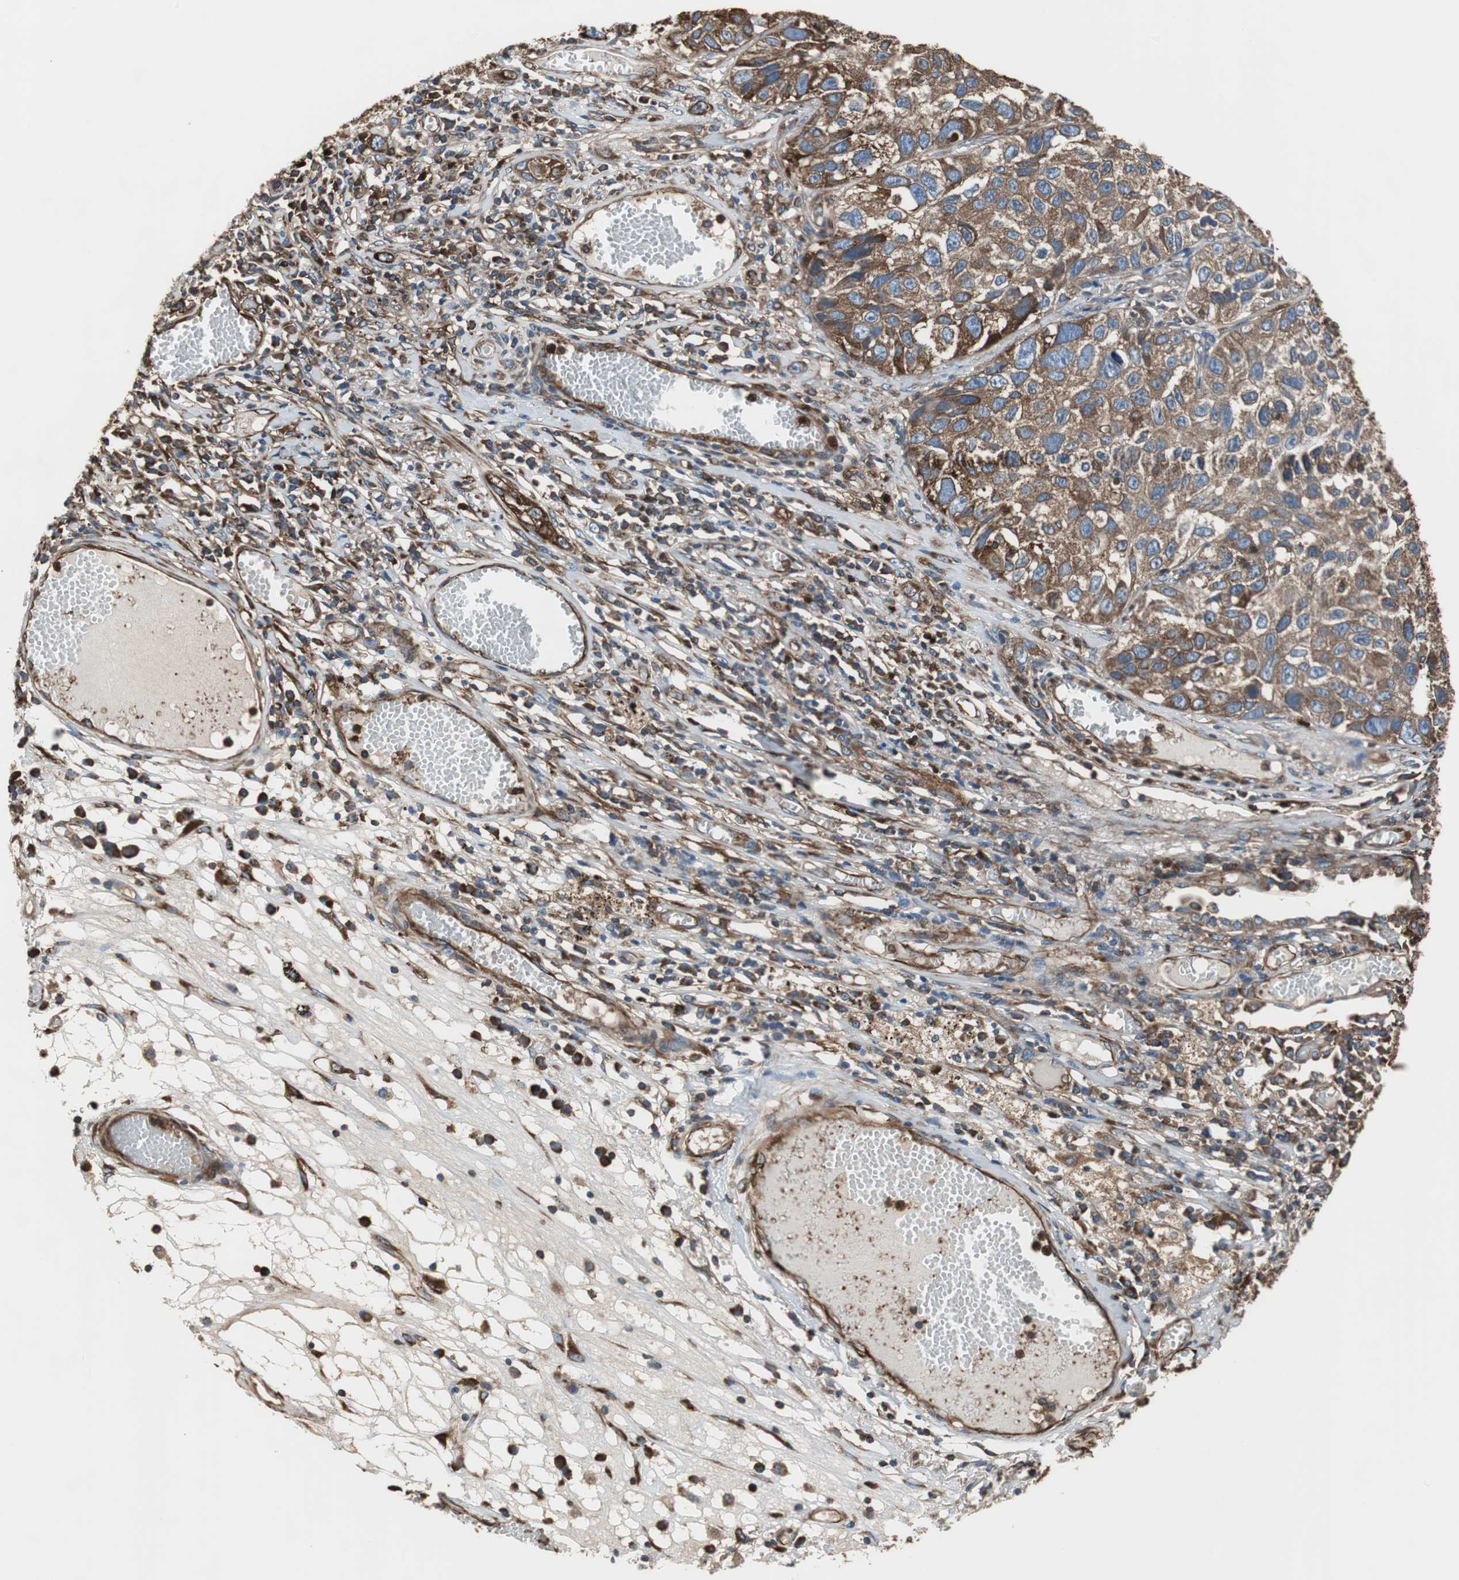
{"staining": {"intensity": "moderate", "quantity": ">75%", "location": "cytoplasmic/membranous"}, "tissue": "lung cancer", "cell_type": "Tumor cells", "image_type": "cancer", "snomed": [{"axis": "morphology", "description": "Squamous cell carcinoma, NOS"}, {"axis": "topography", "description": "Lung"}], "caption": "Tumor cells exhibit moderate cytoplasmic/membranous staining in approximately >75% of cells in squamous cell carcinoma (lung).", "gene": "ACTN1", "patient": {"sex": "male", "age": 71}}